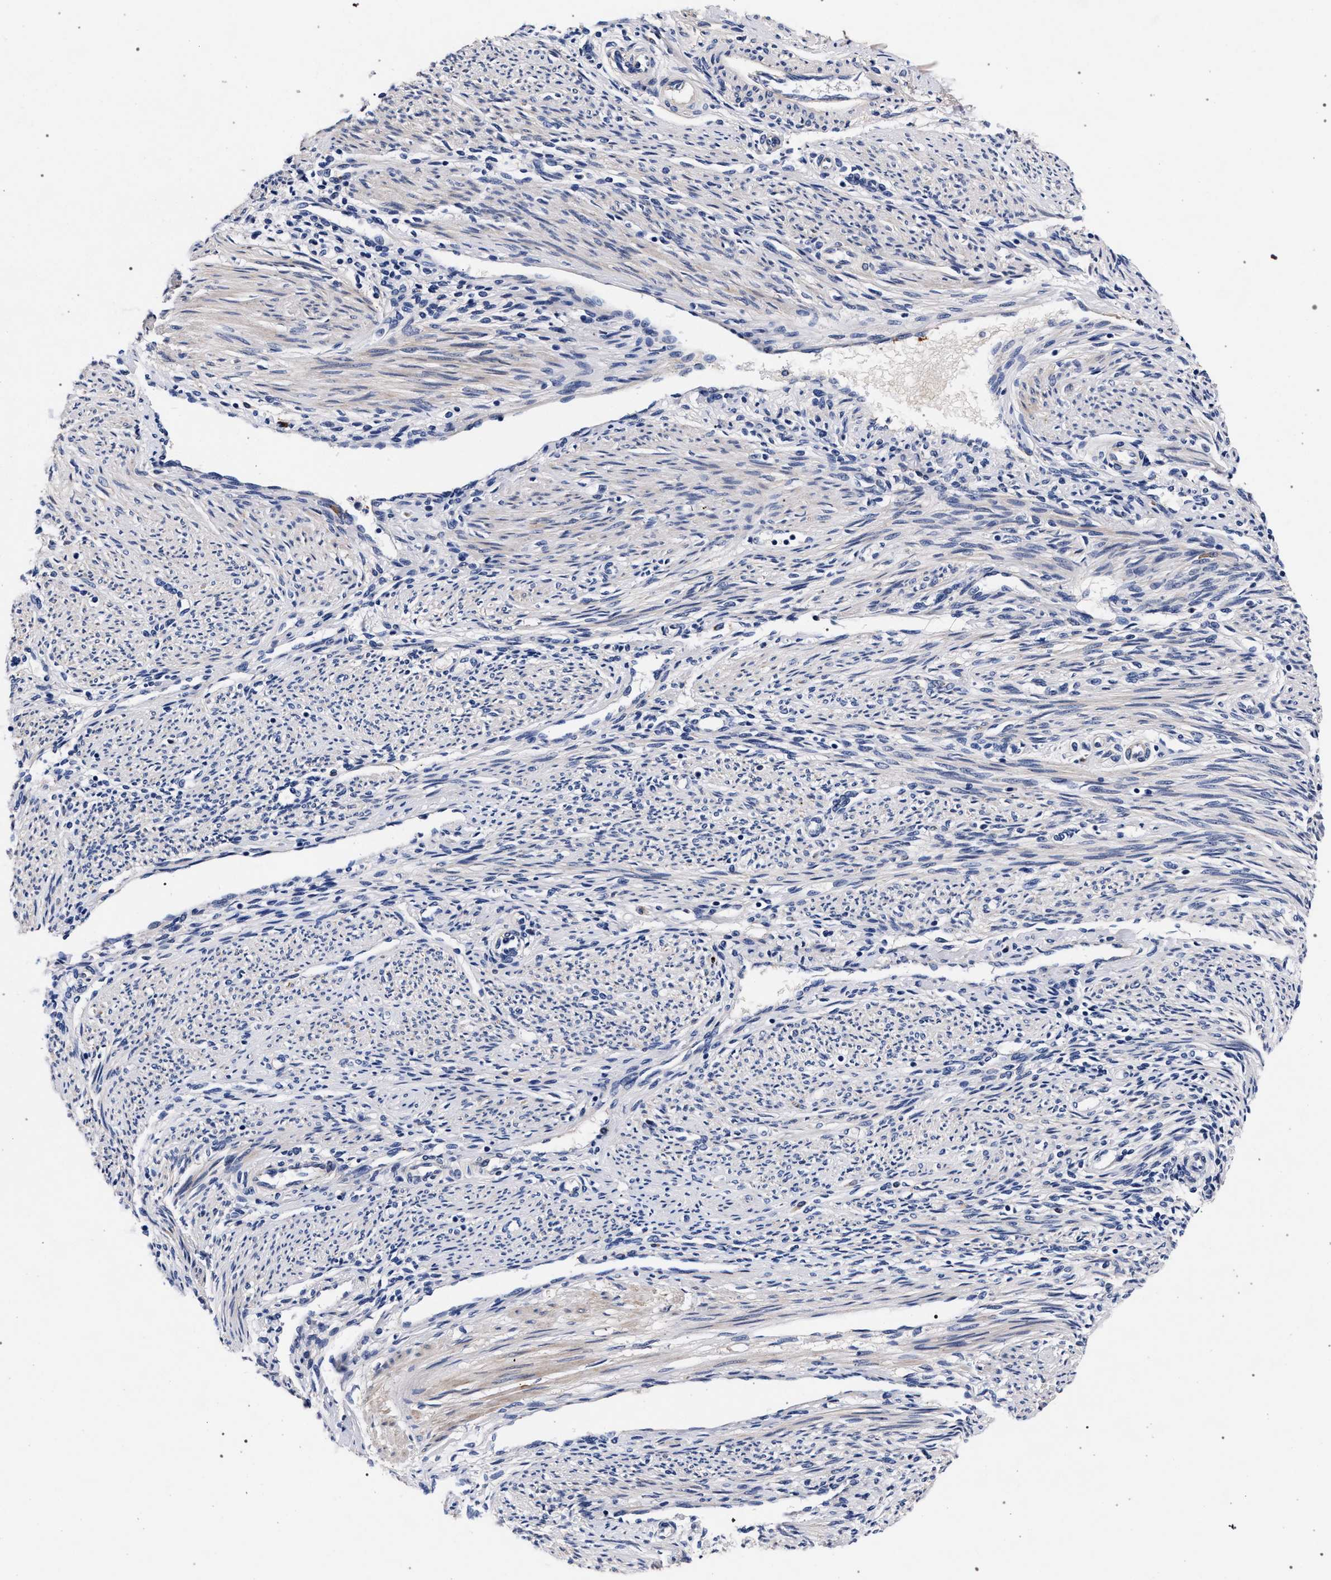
{"staining": {"intensity": "negative", "quantity": "none", "location": "none"}, "tissue": "endometrium", "cell_type": "Cells in endometrial stroma", "image_type": "normal", "snomed": [{"axis": "morphology", "description": "Normal tissue, NOS"}, {"axis": "topography", "description": "Endometrium"}], "caption": "Immunohistochemical staining of unremarkable endometrium exhibits no significant staining in cells in endometrial stroma.", "gene": "ACOX1", "patient": {"sex": "female", "age": 42}}